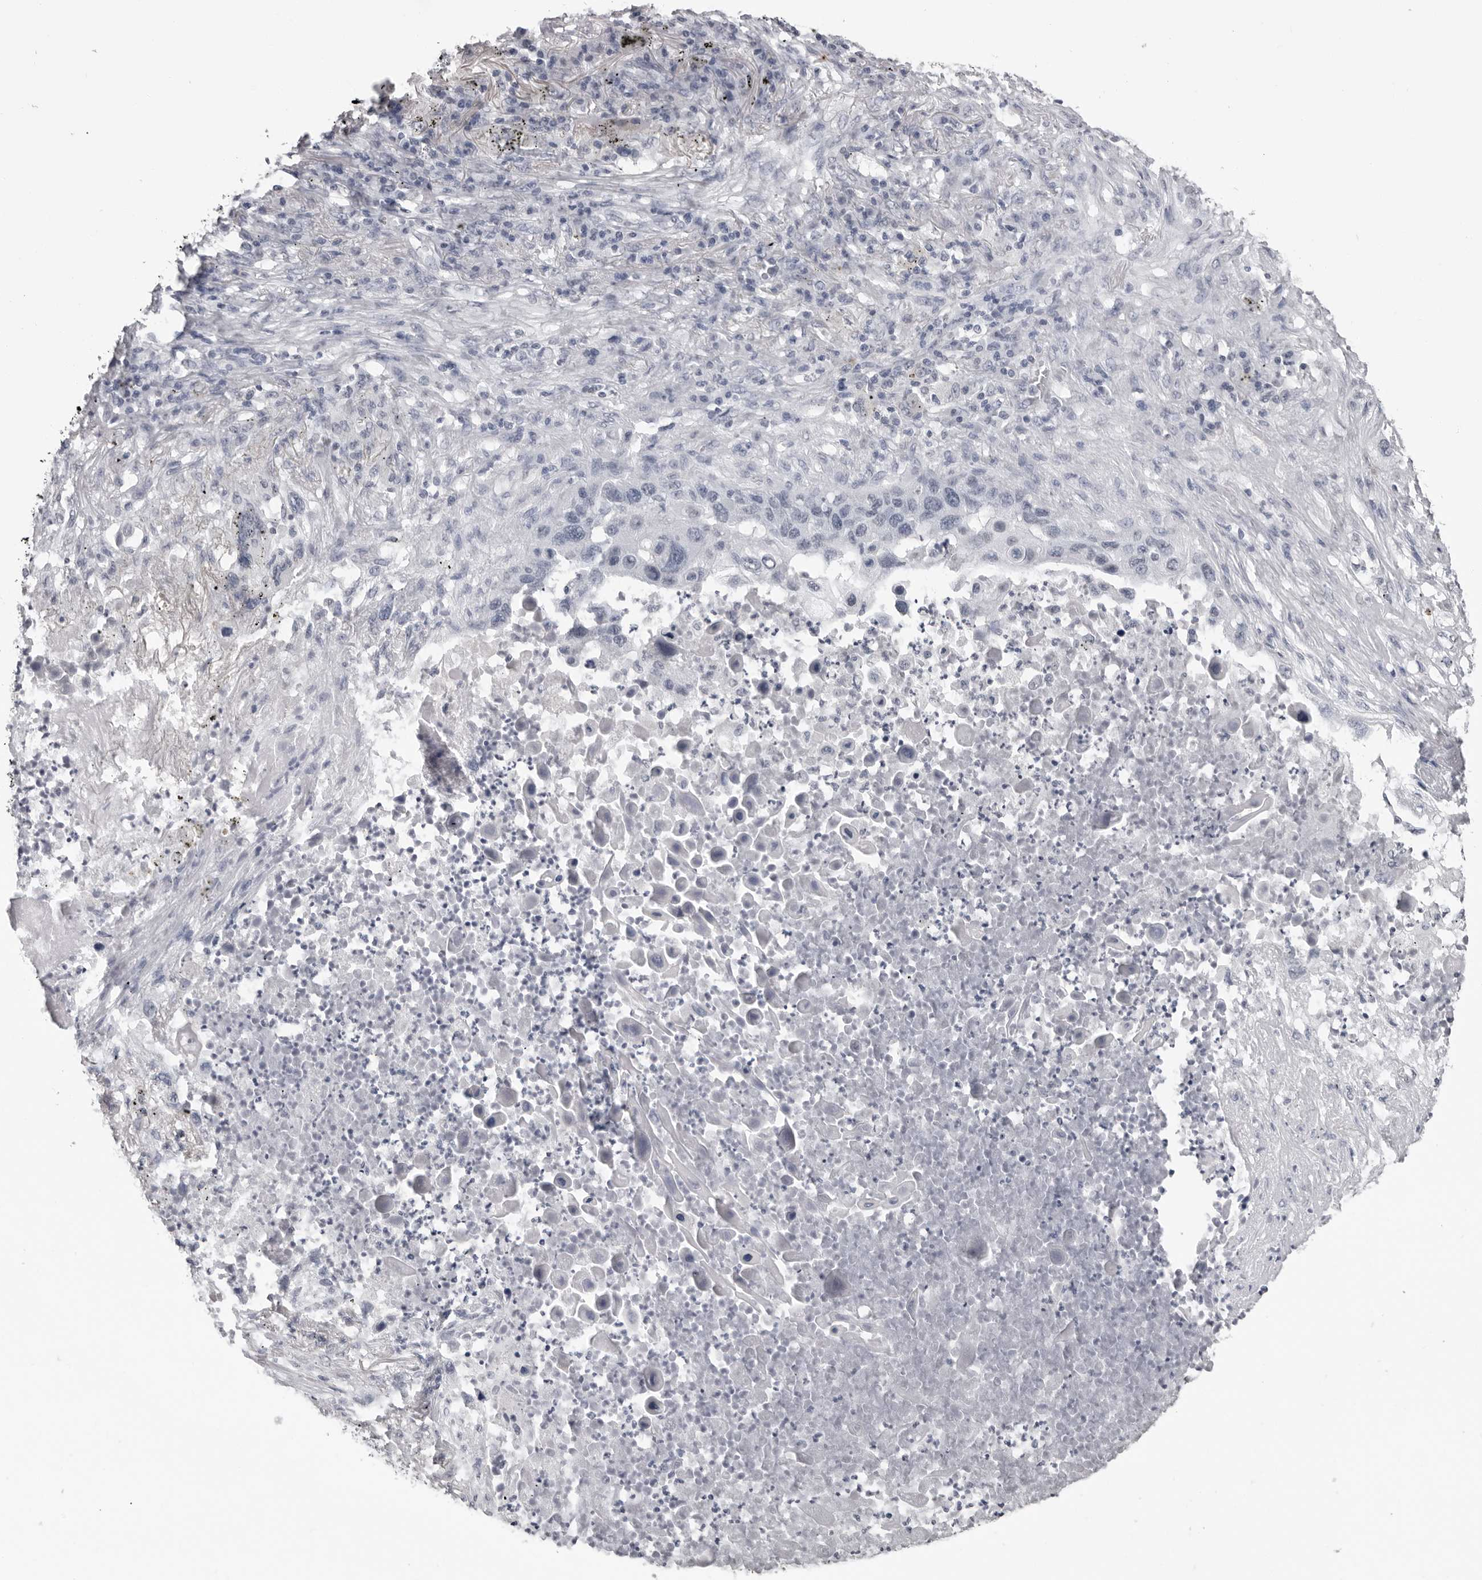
{"staining": {"intensity": "negative", "quantity": "none", "location": "none"}, "tissue": "lung cancer", "cell_type": "Tumor cells", "image_type": "cancer", "snomed": [{"axis": "morphology", "description": "Squamous cell carcinoma, NOS"}, {"axis": "topography", "description": "Lung"}], "caption": "The photomicrograph reveals no significant staining in tumor cells of lung cancer.", "gene": "HEPACAM", "patient": {"sex": "female", "age": 63}}